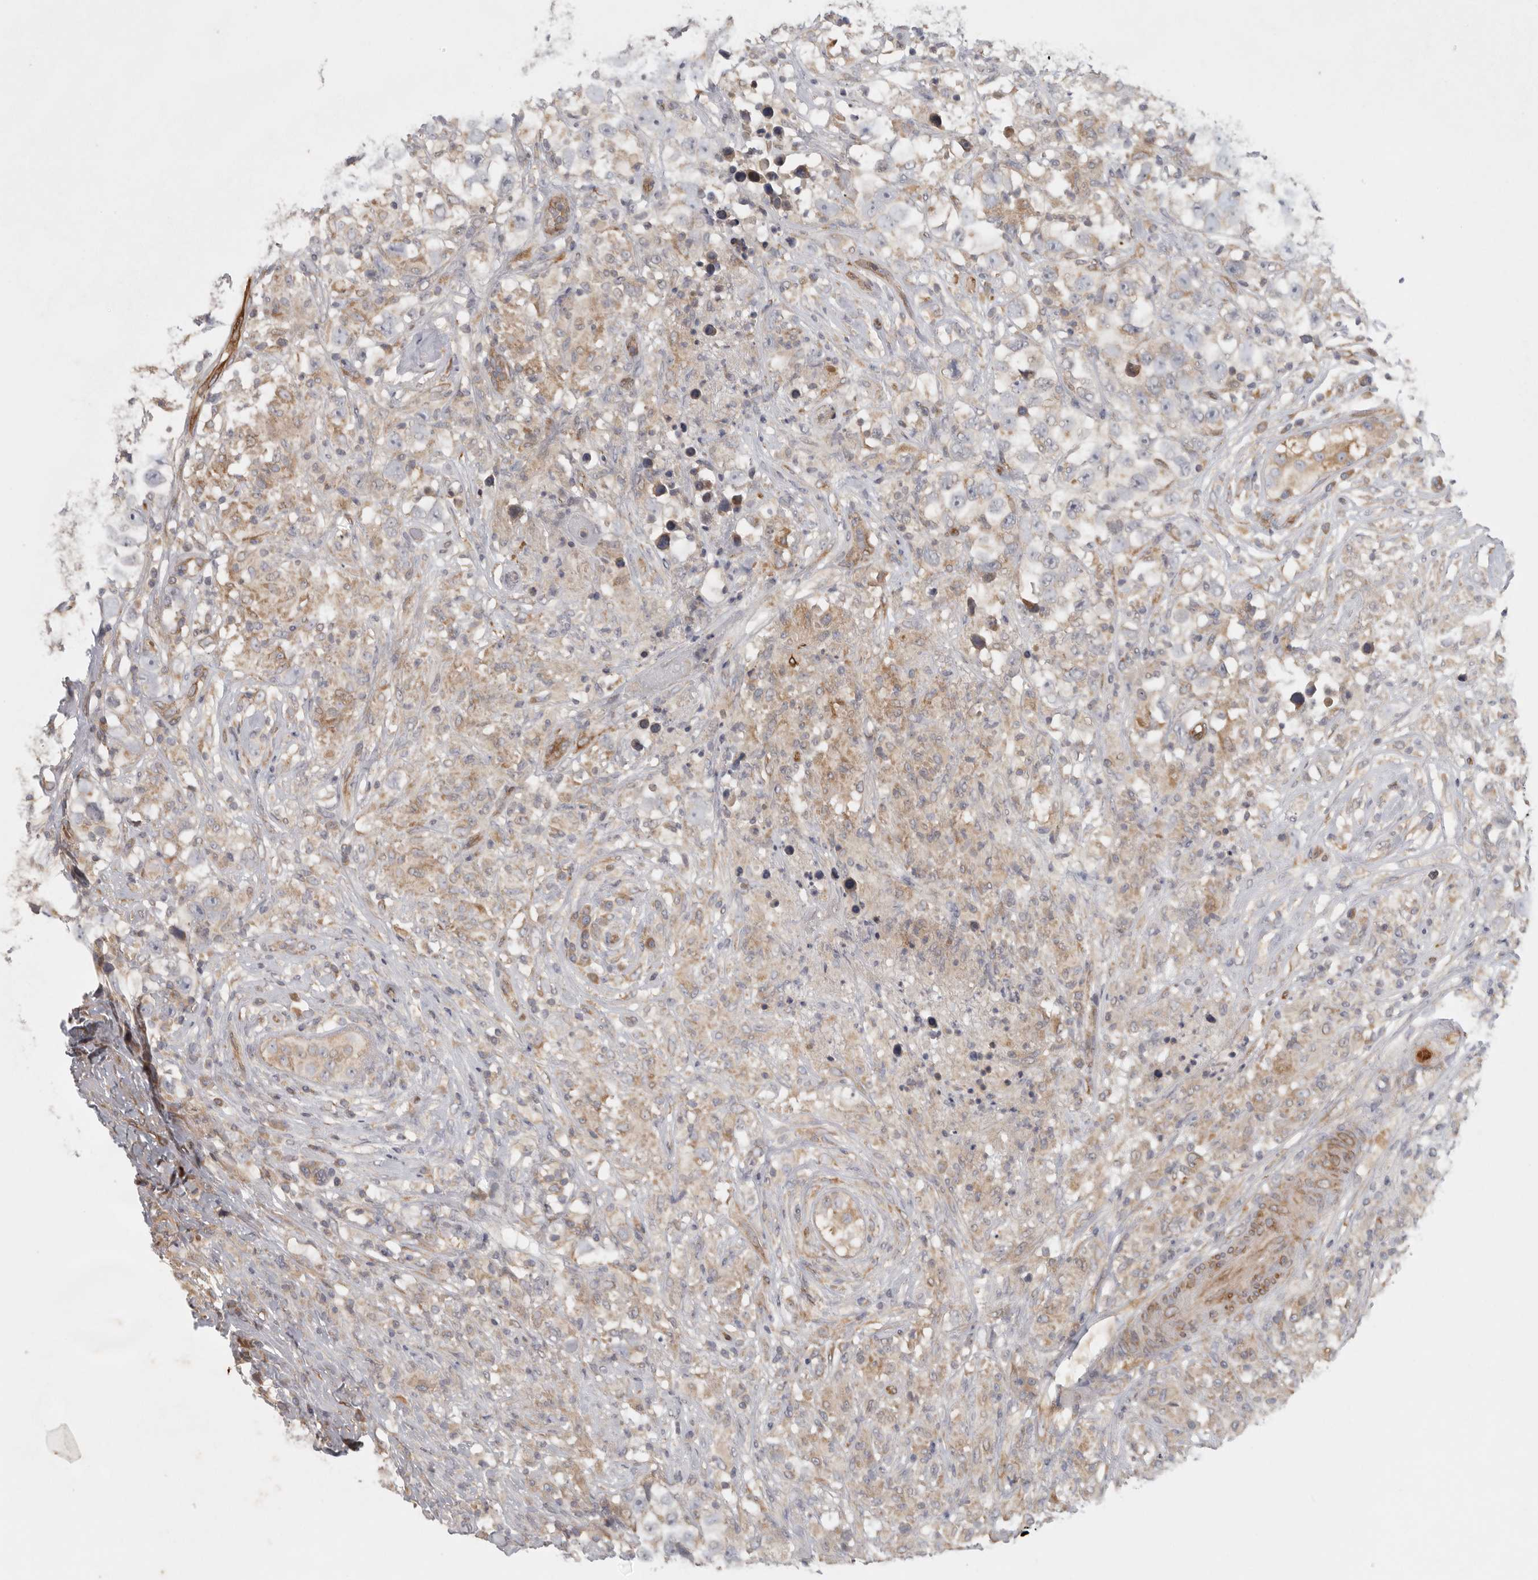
{"staining": {"intensity": "weak", "quantity": "25%-75%", "location": "cytoplasmic/membranous"}, "tissue": "testis cancer", "cell_type": "Tumor cells", "image_type": "cancer", "snomed": [{"axis": "morphology", "description": "Seminoma, NOS"}, {"axis": "topography", "description": "Testis"}], "caption": "A brown stain highlights weak cytoplasmic/membranous staining of a protein in human testis seminoma tumor cells. Using DAB (3,3'-diaminobenzidine) (brown) and hematoxylin (blue) stains, captured at high magnification using brightfield microscopy.", "gene": "BCAP29", "patient": {"sex": "male", "age": 49}}